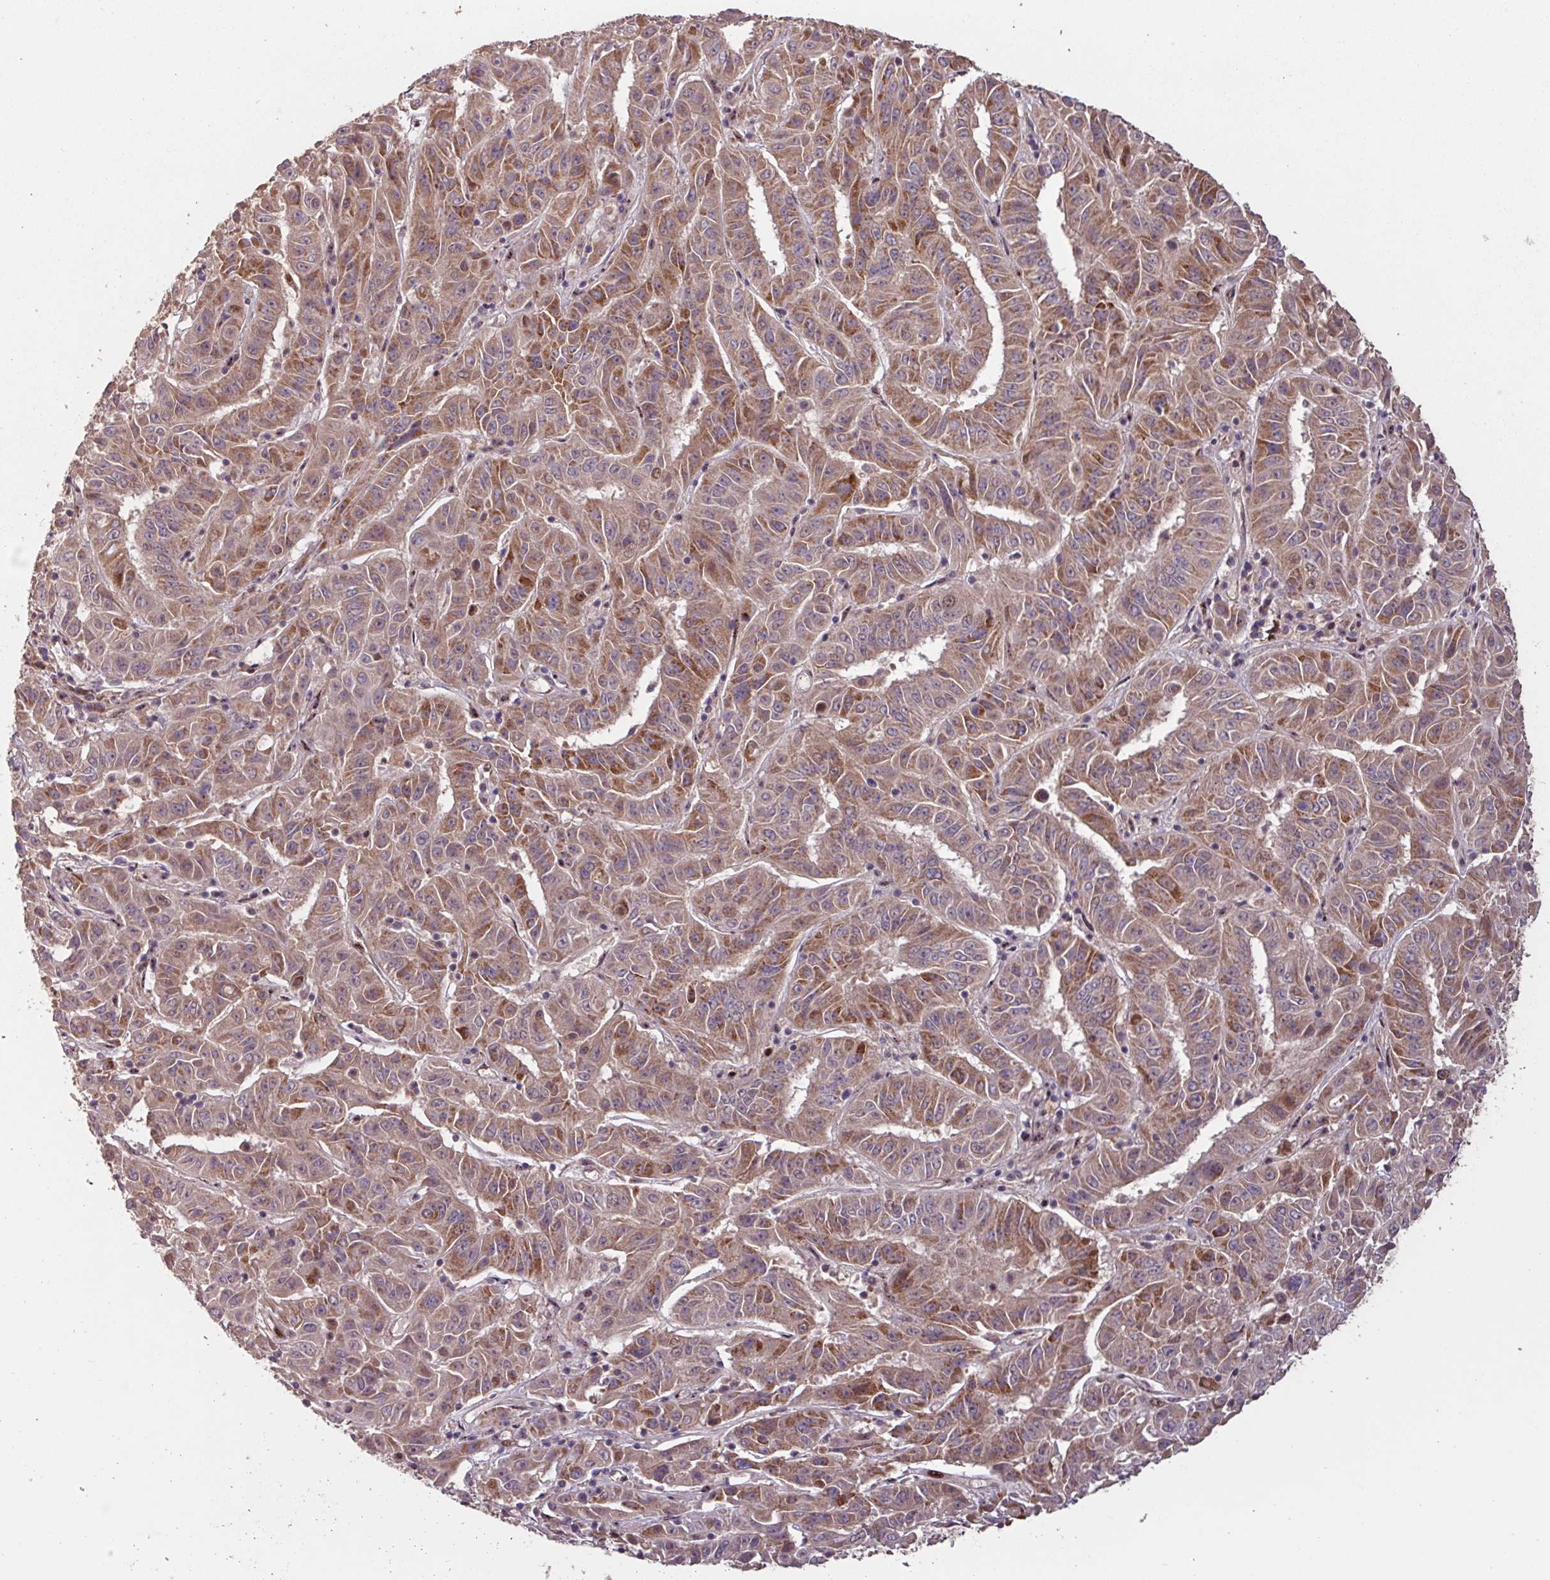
{"staining": {"intensity": "moderate", "quantity": ">75%", "location": "cytoplasmic/membranous"}, "tissue": "pancreatic cancer", "cell_type": "Tumor cells", "image_type": "cancer", "snomed": [{"axis": "morphology", "description": "Adenocarcinoma, NOS"}, {"axis": "topography", "description": "Pancreas"}], "caption": "Immunohistochemical staining of human pancreatic cancer (adenocarcinoma) exhibits moderate cytoplasmic/membranous protein expression in about >75% of tumor cells.", "gene": "TMEM88", "patient": {"sex": "male", "age": 63}}